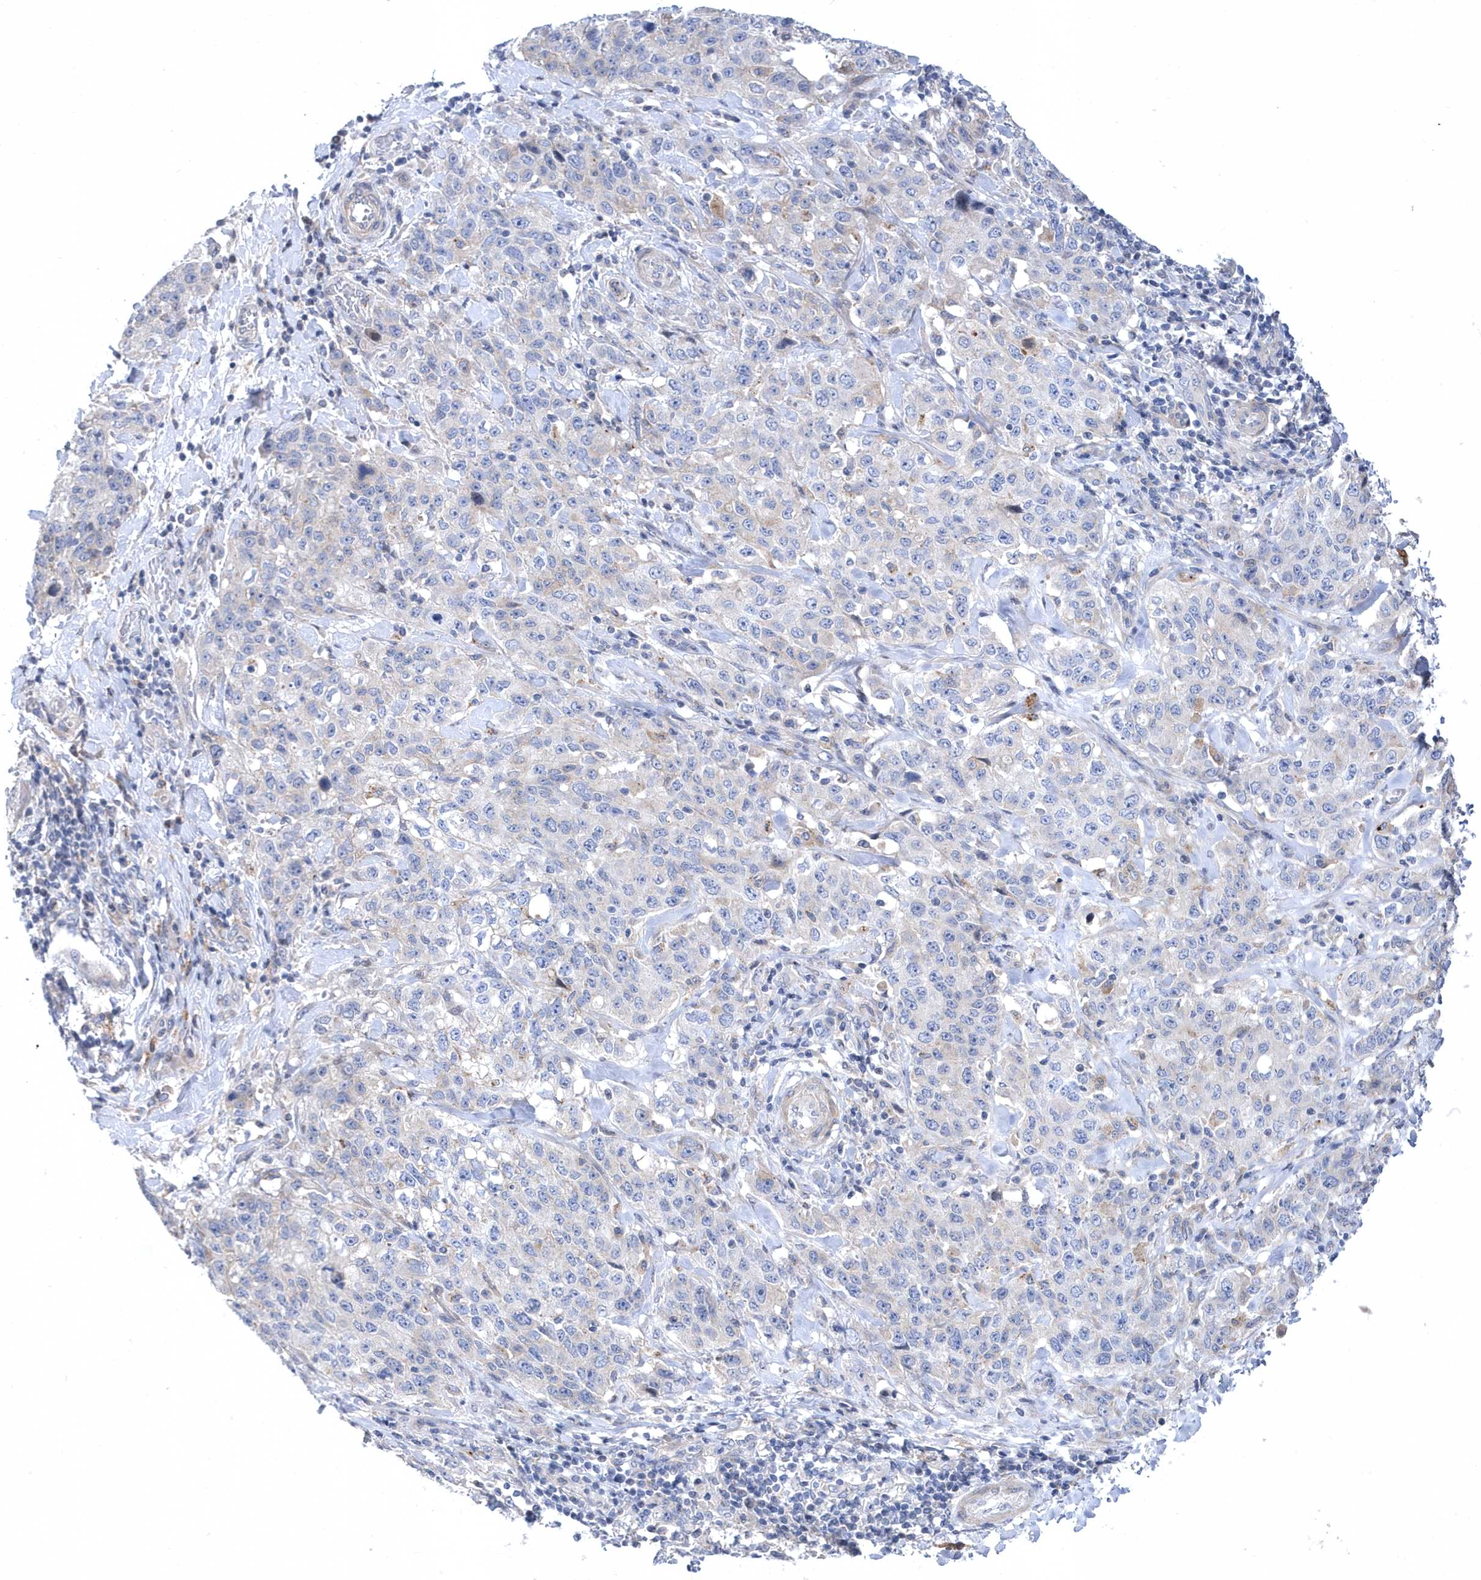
{"staining": {"intensity": "negative", "quantity": "none", "location": "none"}, "tissue": "stomach cancer", "cell_type": "Tumor cells", "image_type": "cancer", "snomed": [{"axis": "morphology", "description": "Adenocarcinoma, NOS"}, {"axis": "topography", "description": "Stomach"}], "caption": "Micrograph shows no protein positivity in tumor cells of stomach adenocarcinoma tissue. Brightfield microscopy of immunohistochemistry (IHC) stained with DAB (brown) and hematoxylin (blue), captured at high magnification.", "gene": "LONRF2", "patient": {"sex": "male", "age": 48}}